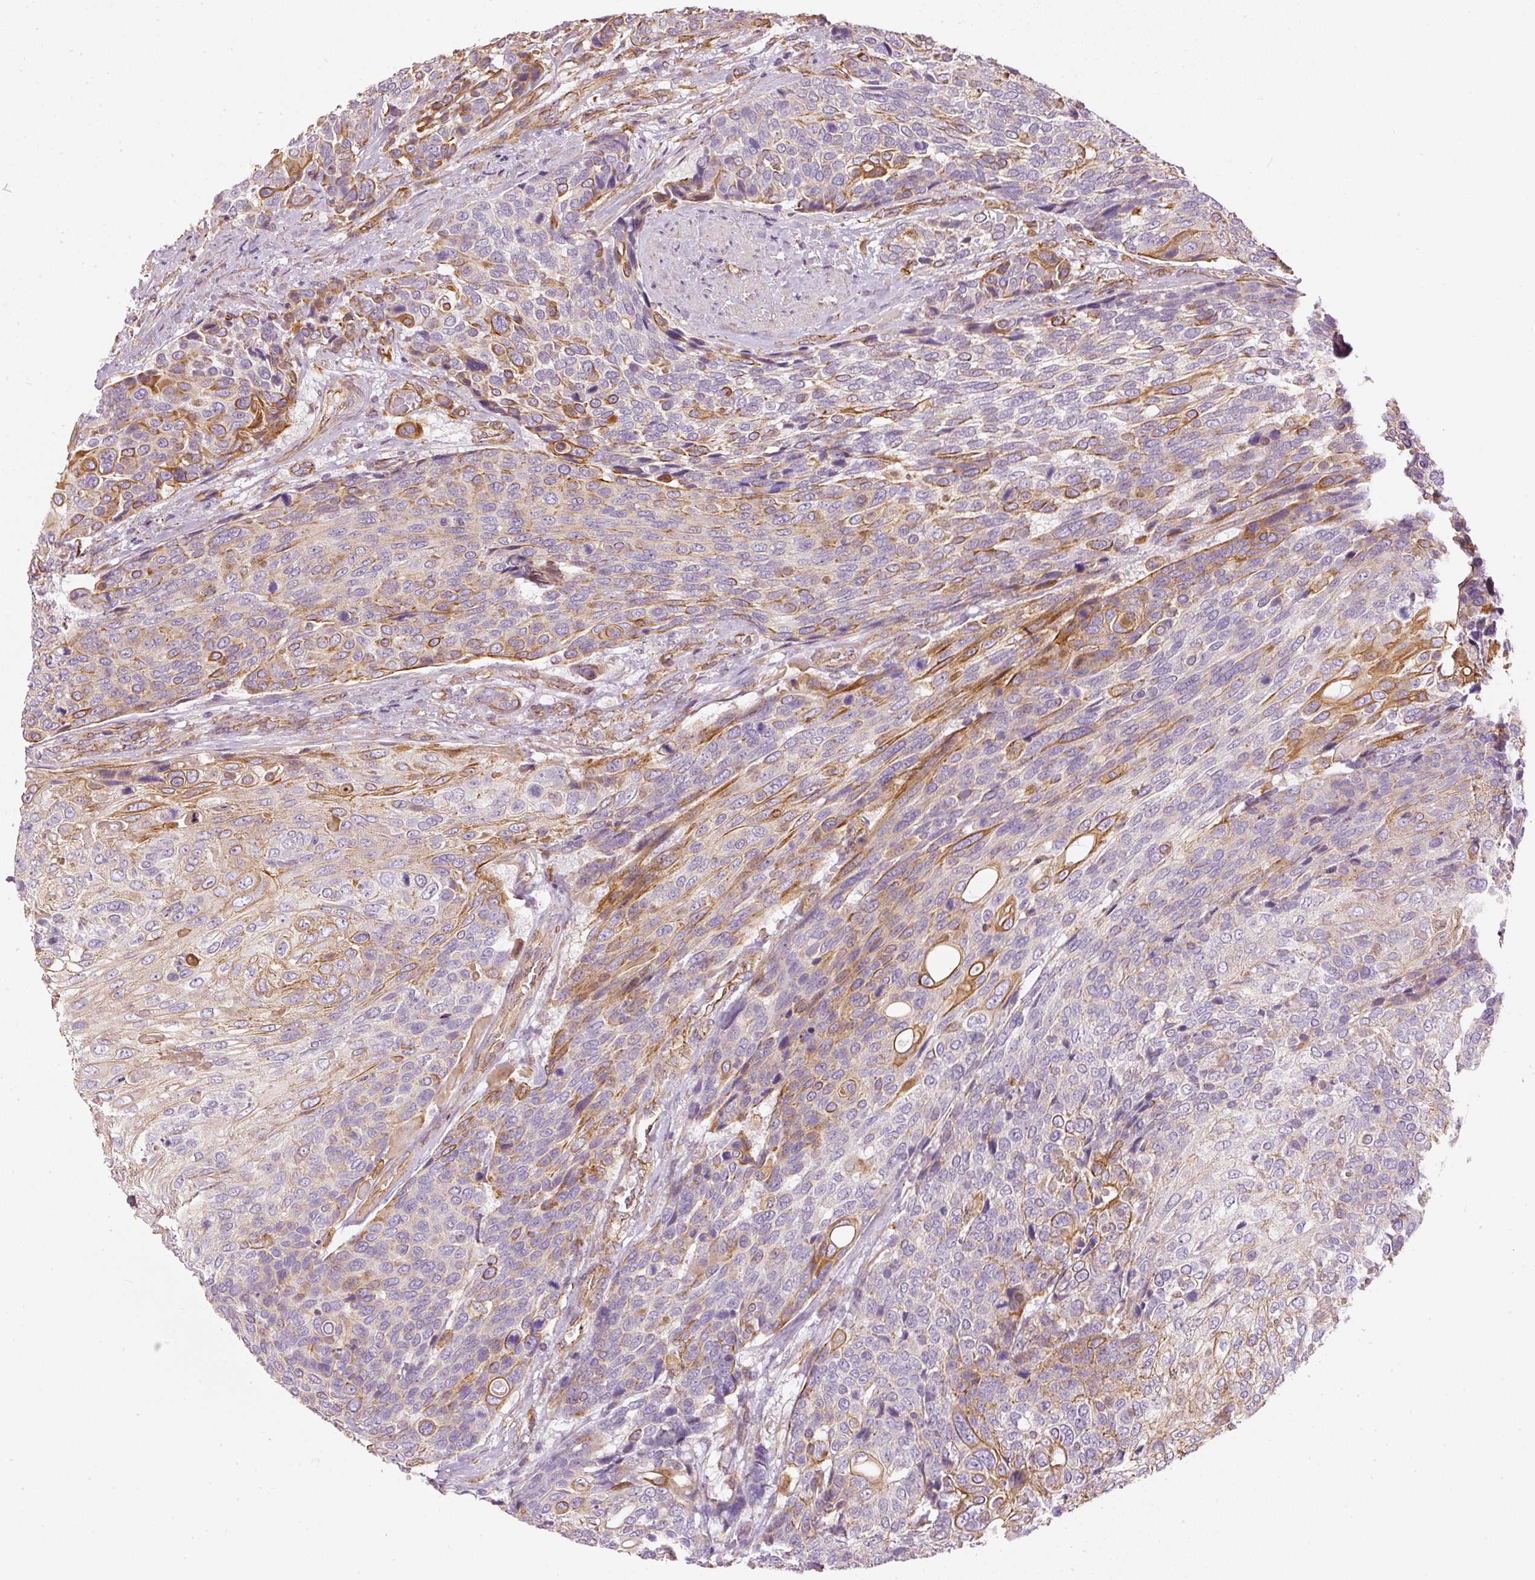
{"staining": {"intensity": "moderate", "quantity": "25%-75%", "location": "cytoplasmic/membranous"}, "tissue": "urothelial cancer", "cell_type": "Tumor cells", "image_type": "cancer", "snomed": [{"axis": "morphology", "description": "Urothelial carcinoma, High grade"}, {"axis": "topography", "description": "Urinary bladder"}], "caption": "About 25%-75% of tumor cells in human urothelial cancer display moderate cytoplasmic/membranous protein positivity as visualized by brown immunohistochemical staining.", "gene": "OSR2", "patient": {"sex": "female", "age": 70}}